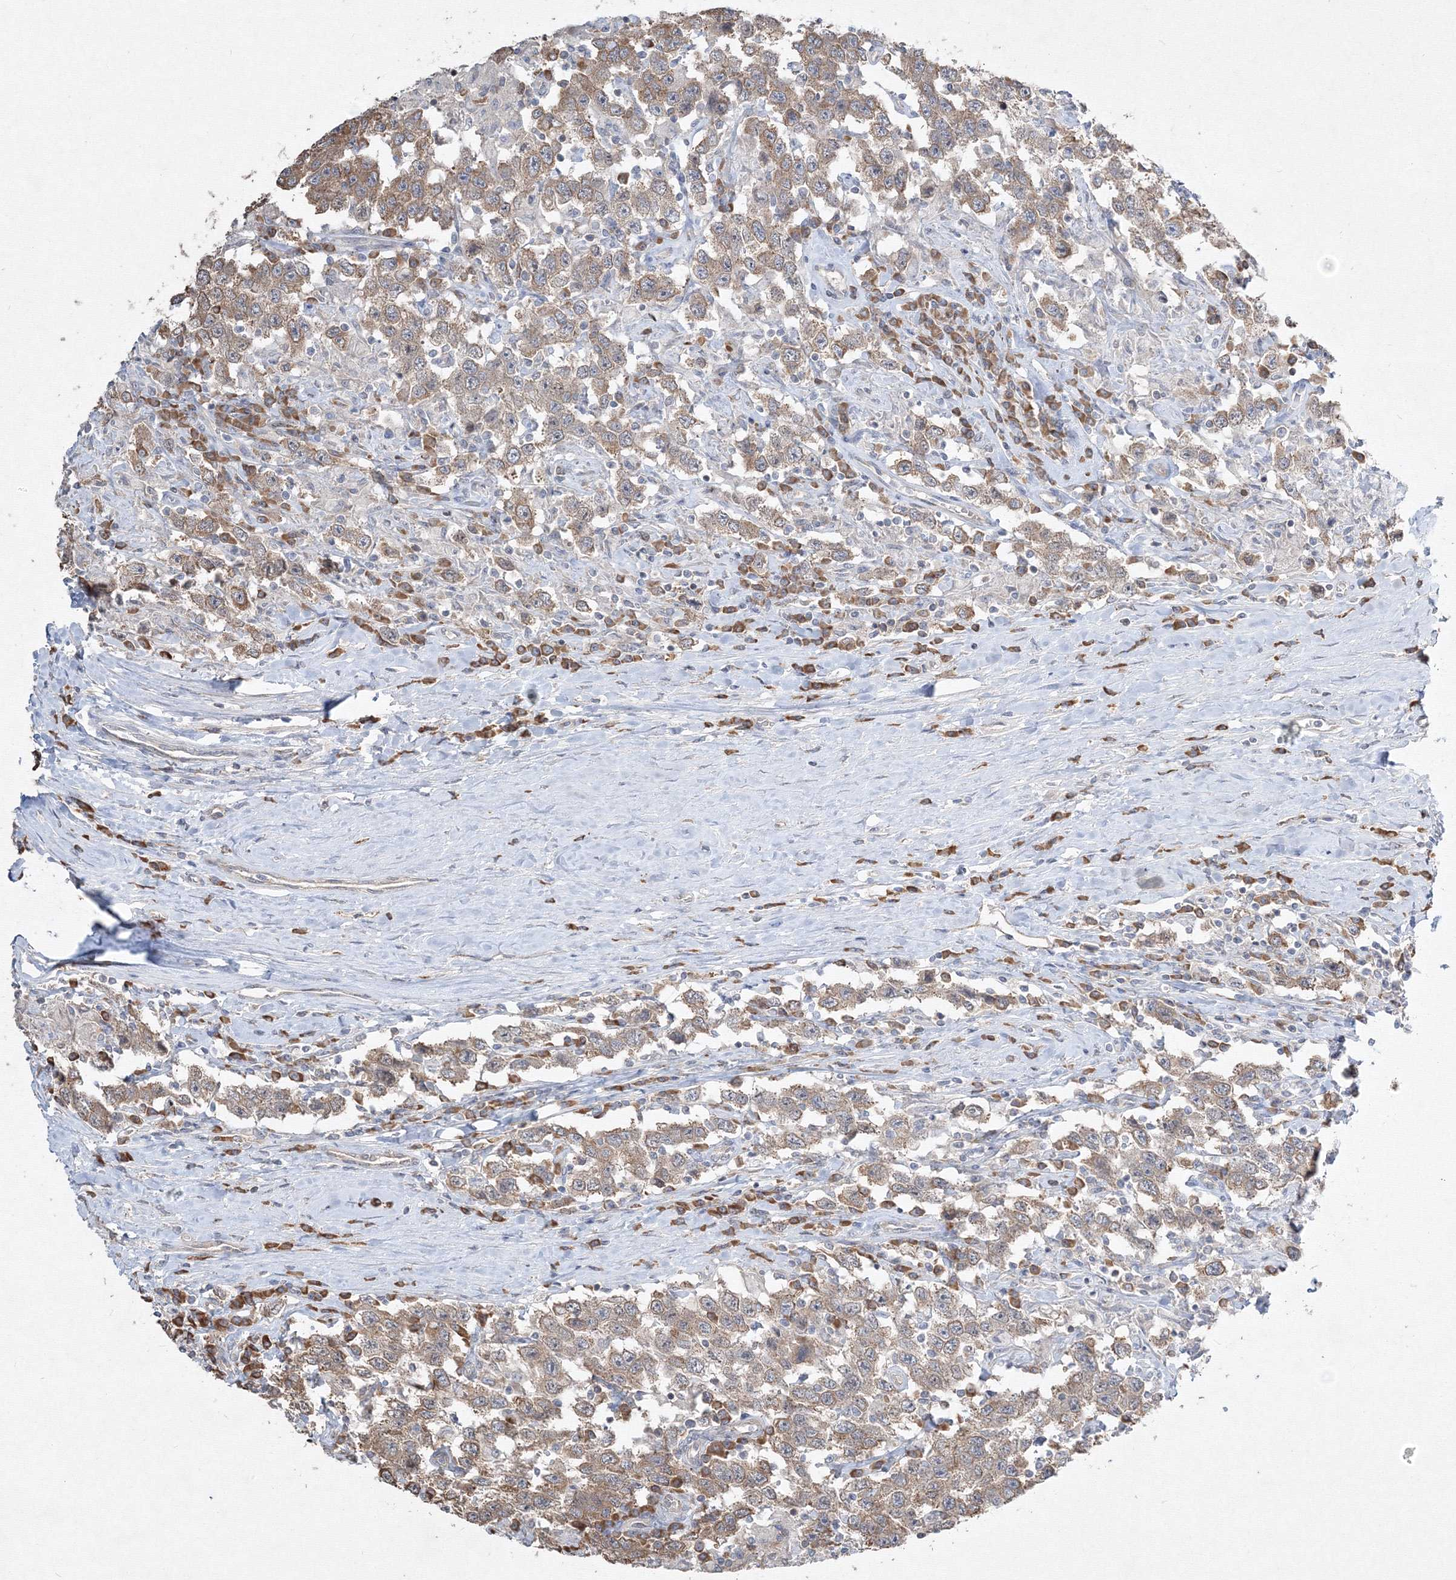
{"staining": {"intensity": "moderate", "quantity": ">75%", "location": "cytoplasmic/membranous"}, "tissue": "testis cancer", "cell_type": "Tumor cells", "image_type": "cancer", "snomed": [{"axis": "morphology", "description": "Seminoma, NOS"}, {"axis": "topography", "description": "Testis"}], "caption": "Immunohistochemical staining of human testis cancer displays medium levels of moderate cytoplasmic/membranous staining in approximately >75% of tumor cells. The staining was performed using DAB (3,3'-diaminobenzidine) to visualize the protein expression in brown, while the nuclei were stained in blue with hematoxylin (Magnification: 20x).", "gene": "FBXL8", "patient": {"sex": "male", "age": 41}}